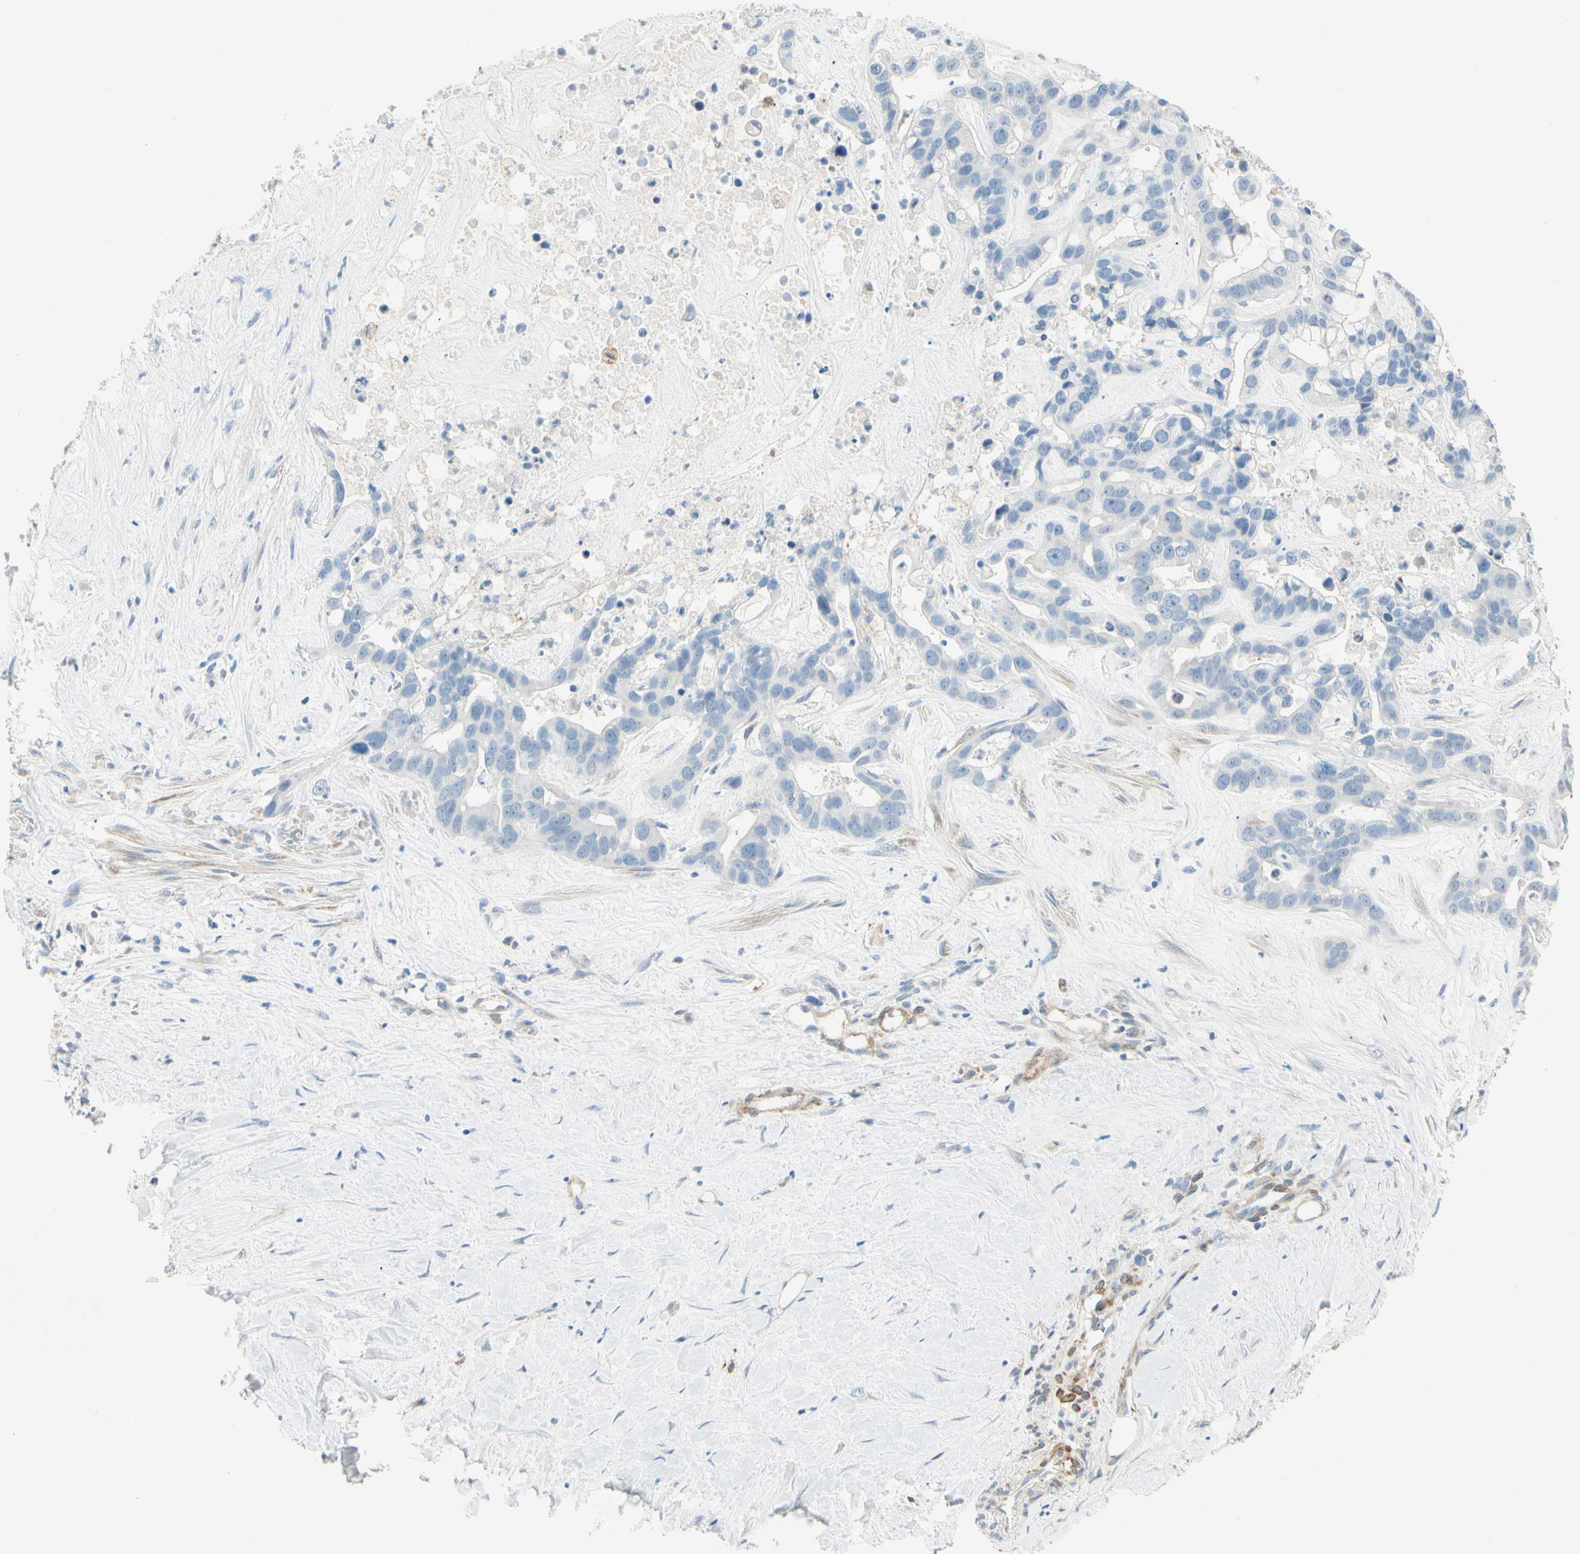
{"staining": {"intensity": "negative", "quantity": "none", "location": "none"}, "tissue": "liver cancer", "cell_type": "Tumor cells", "image_type": "cancer", "snomed": [{"axis": "morphology", "description": "Cholangiocarcinoma"}, {"axis": "topography", "description": "Liver"}], "caption": "Tumor cells show no significant protein expression in cholangiocarcinoma (liver). (DAB immunohistochemistry with hematoxylin counter stain).", "gene": "AMPH", "patient": {"sex": "female", "age": 65}}